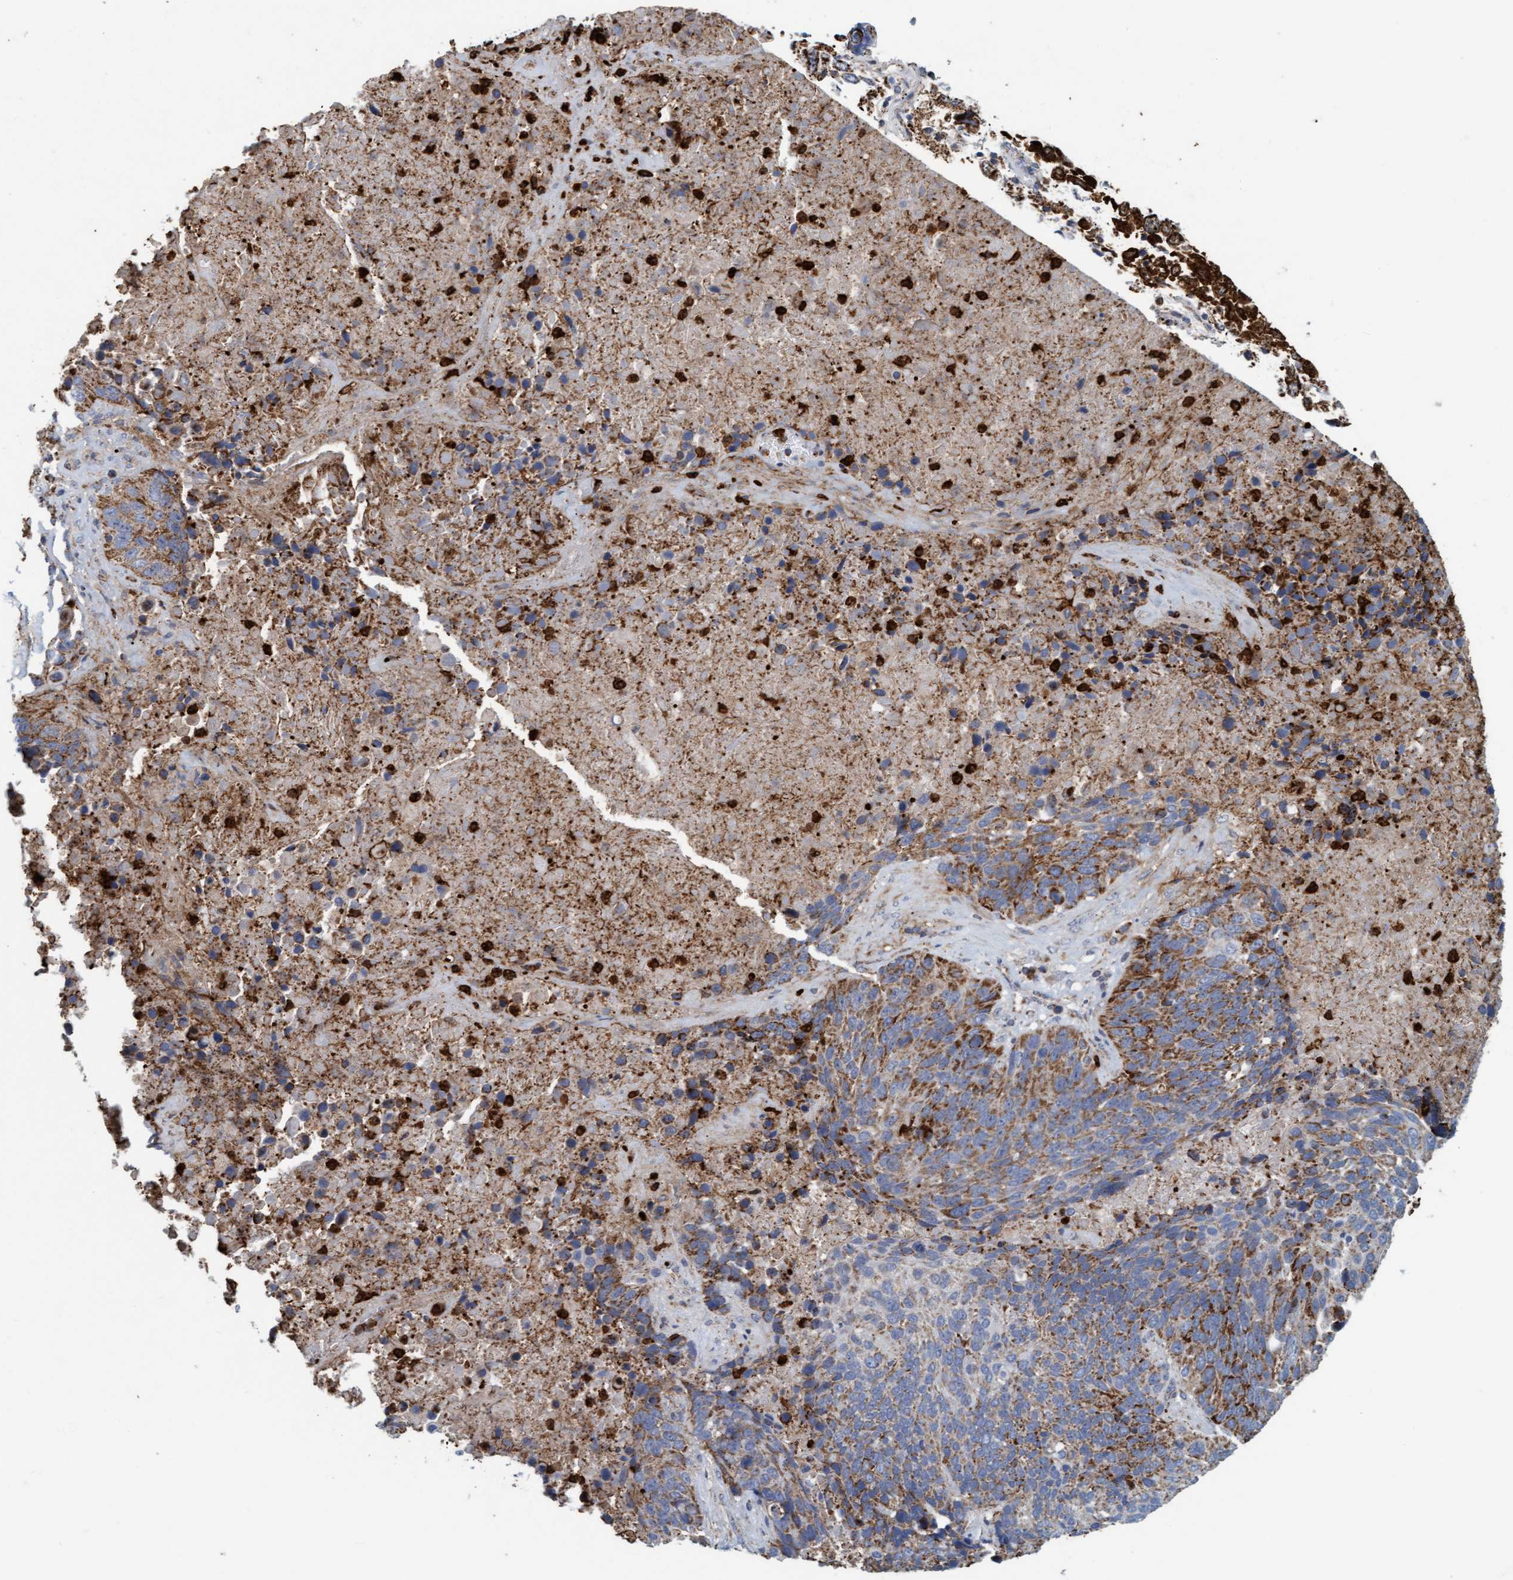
{"staining": {"intensity": "moderate", "quantity": "25%-75%", "location": "cytoplasmic/membranous"}, "tissue": "lung cancer", "cell_type": "Tumor cells", "image_type": "cancer", "snomed": [{"axis": "morphology", "description": "Squamous cell carcinoma, NOS"}, {"axis": "topography", "description": "Lung"}], "caption": "A high-resolution image shows immunohistochemistry staining of lung cancer, which exhibits moderate cytoplasmic/membranous positivity in approximately 25%-75% of tumor cells.", "gene": "B9D1", "patient": {"sex": "male", "age": 65}}